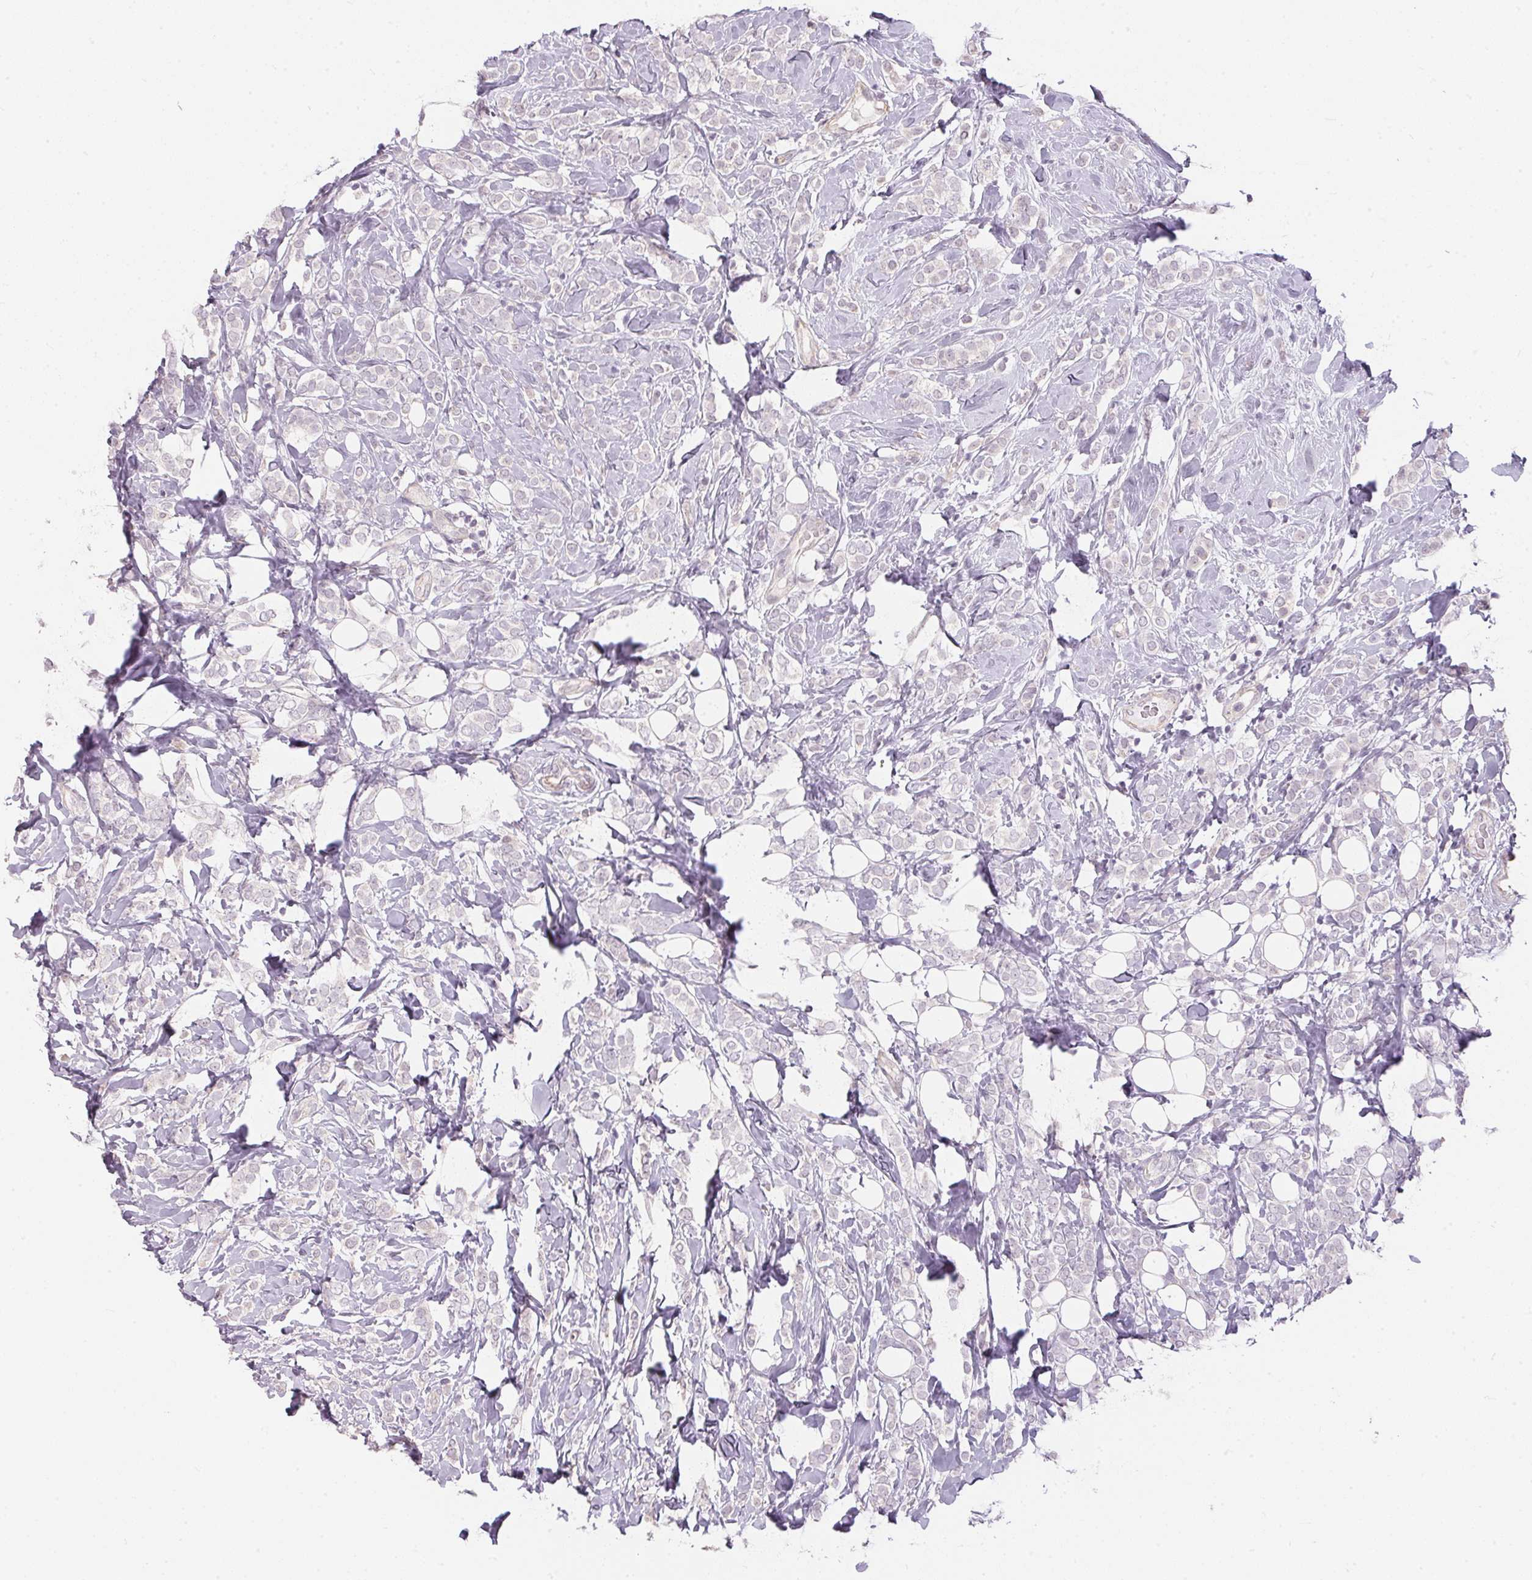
{"staining": {"intensity": "negative", "quantity": "none", "location": "none"}, "tissue": "breast cancer", "cell_type": "Tumor cells", "image_type": "cancer", "snomed": [{"axis": "morphology", "description": "Lobular carcinoma"}, {"axis": "topography", "description": "Breast"}], "caption": "This is an IHC histopathology image of breast cancer (lobular carcinoma). There is no positivity in tumor cells.", "gene": "GDAP1L1", "patient": {"sex": "female", "age": 49}}